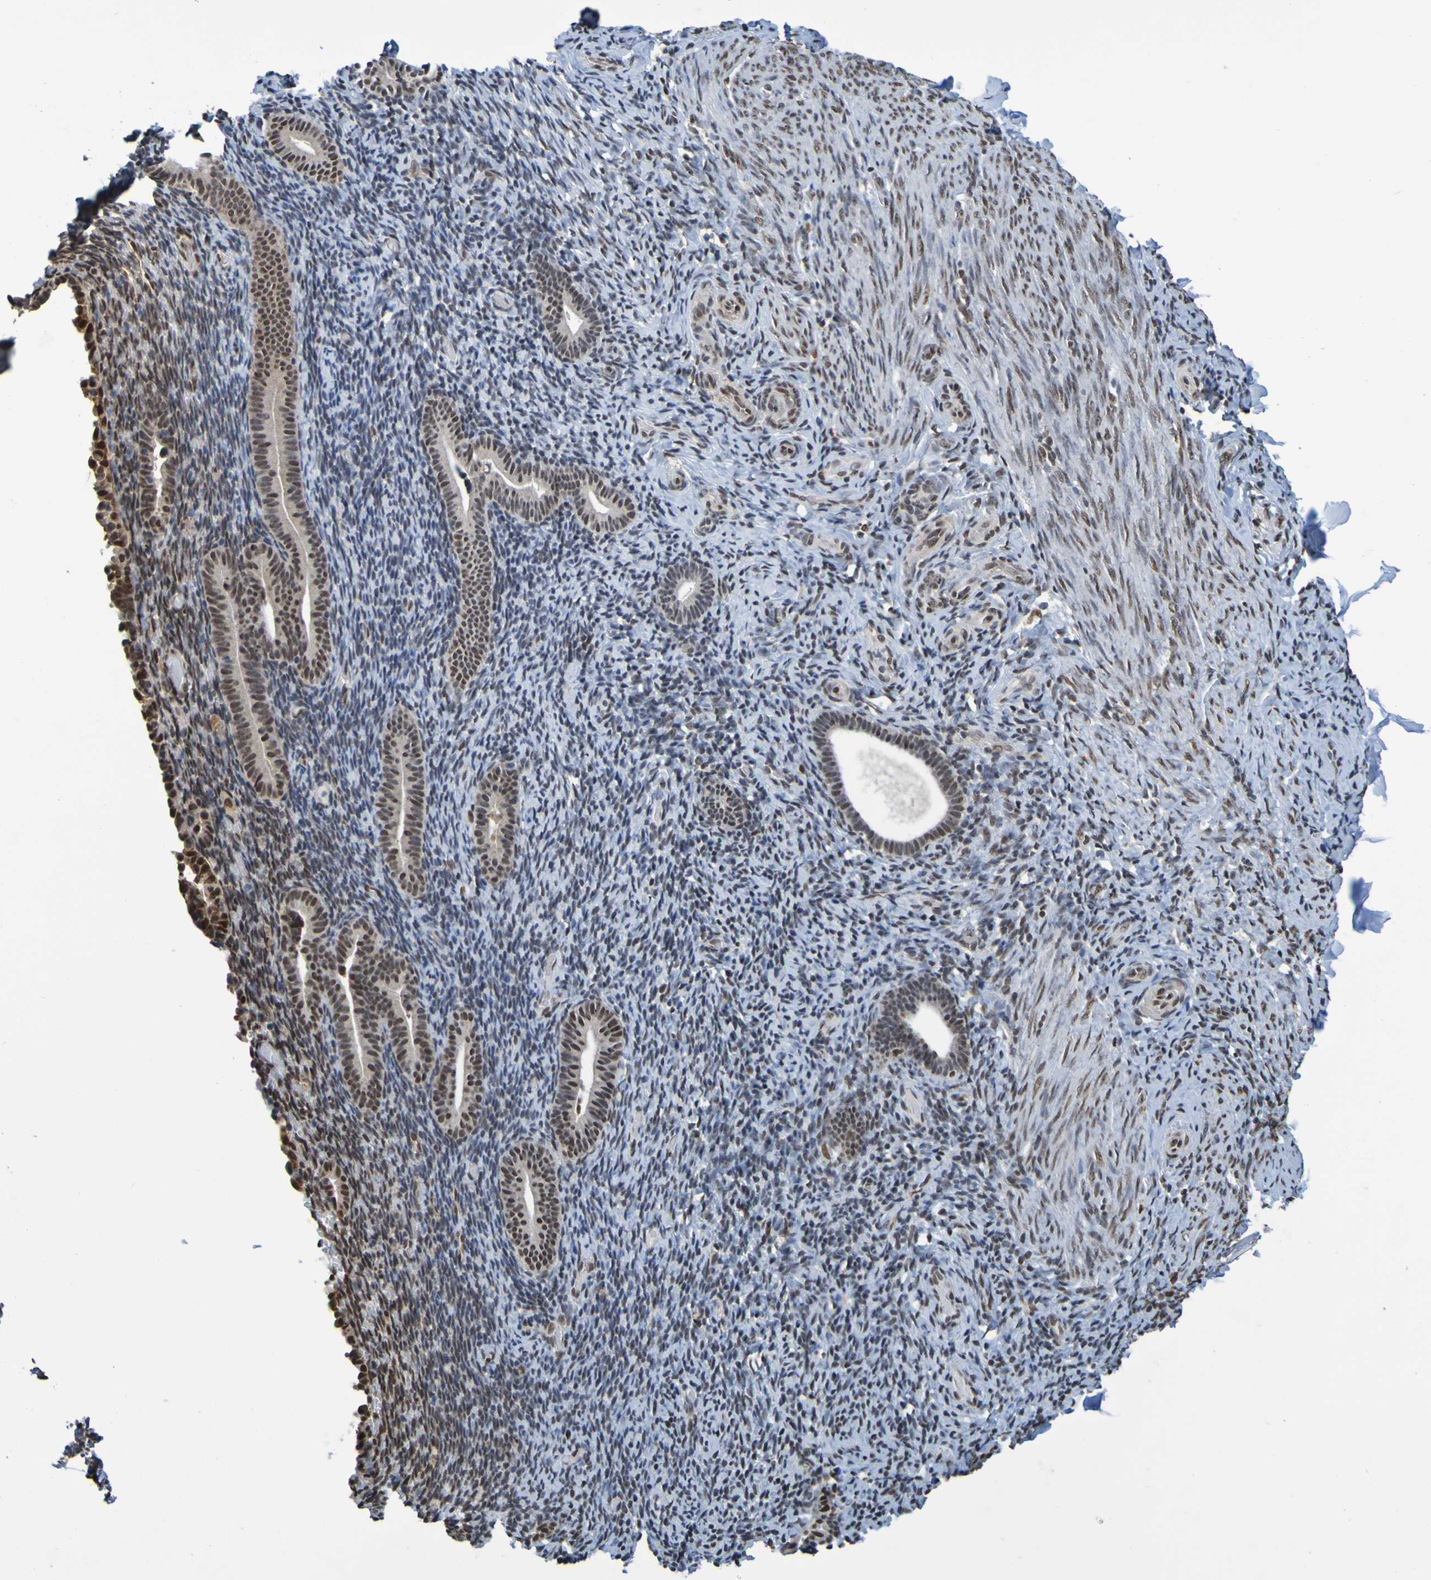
{"staining": {"intensity": "strong", "quantity": ">75%", "location": "nuclear"}, "tissue": "endometrium", "cell_type": "Cells in endometrial stroma", "image_type": "normal", "snomed": [{"axis": "morphology", "description": "Normal tissue, NOS"}, {"axis": "topography", "description": "Endometrium"}], "caption": "Immunohistochemistry (IHC) (DAB (3,3'-diaminobenzidine)) staining of normal endometrium exhibits strong nuclear protein staining in approximately >75% of cells in endometrial stroma. (DAB IHC with brightfield microscopy, high magnification).", "gene": "HDAC2", "patient": {"sex": "female", "age": 51}}